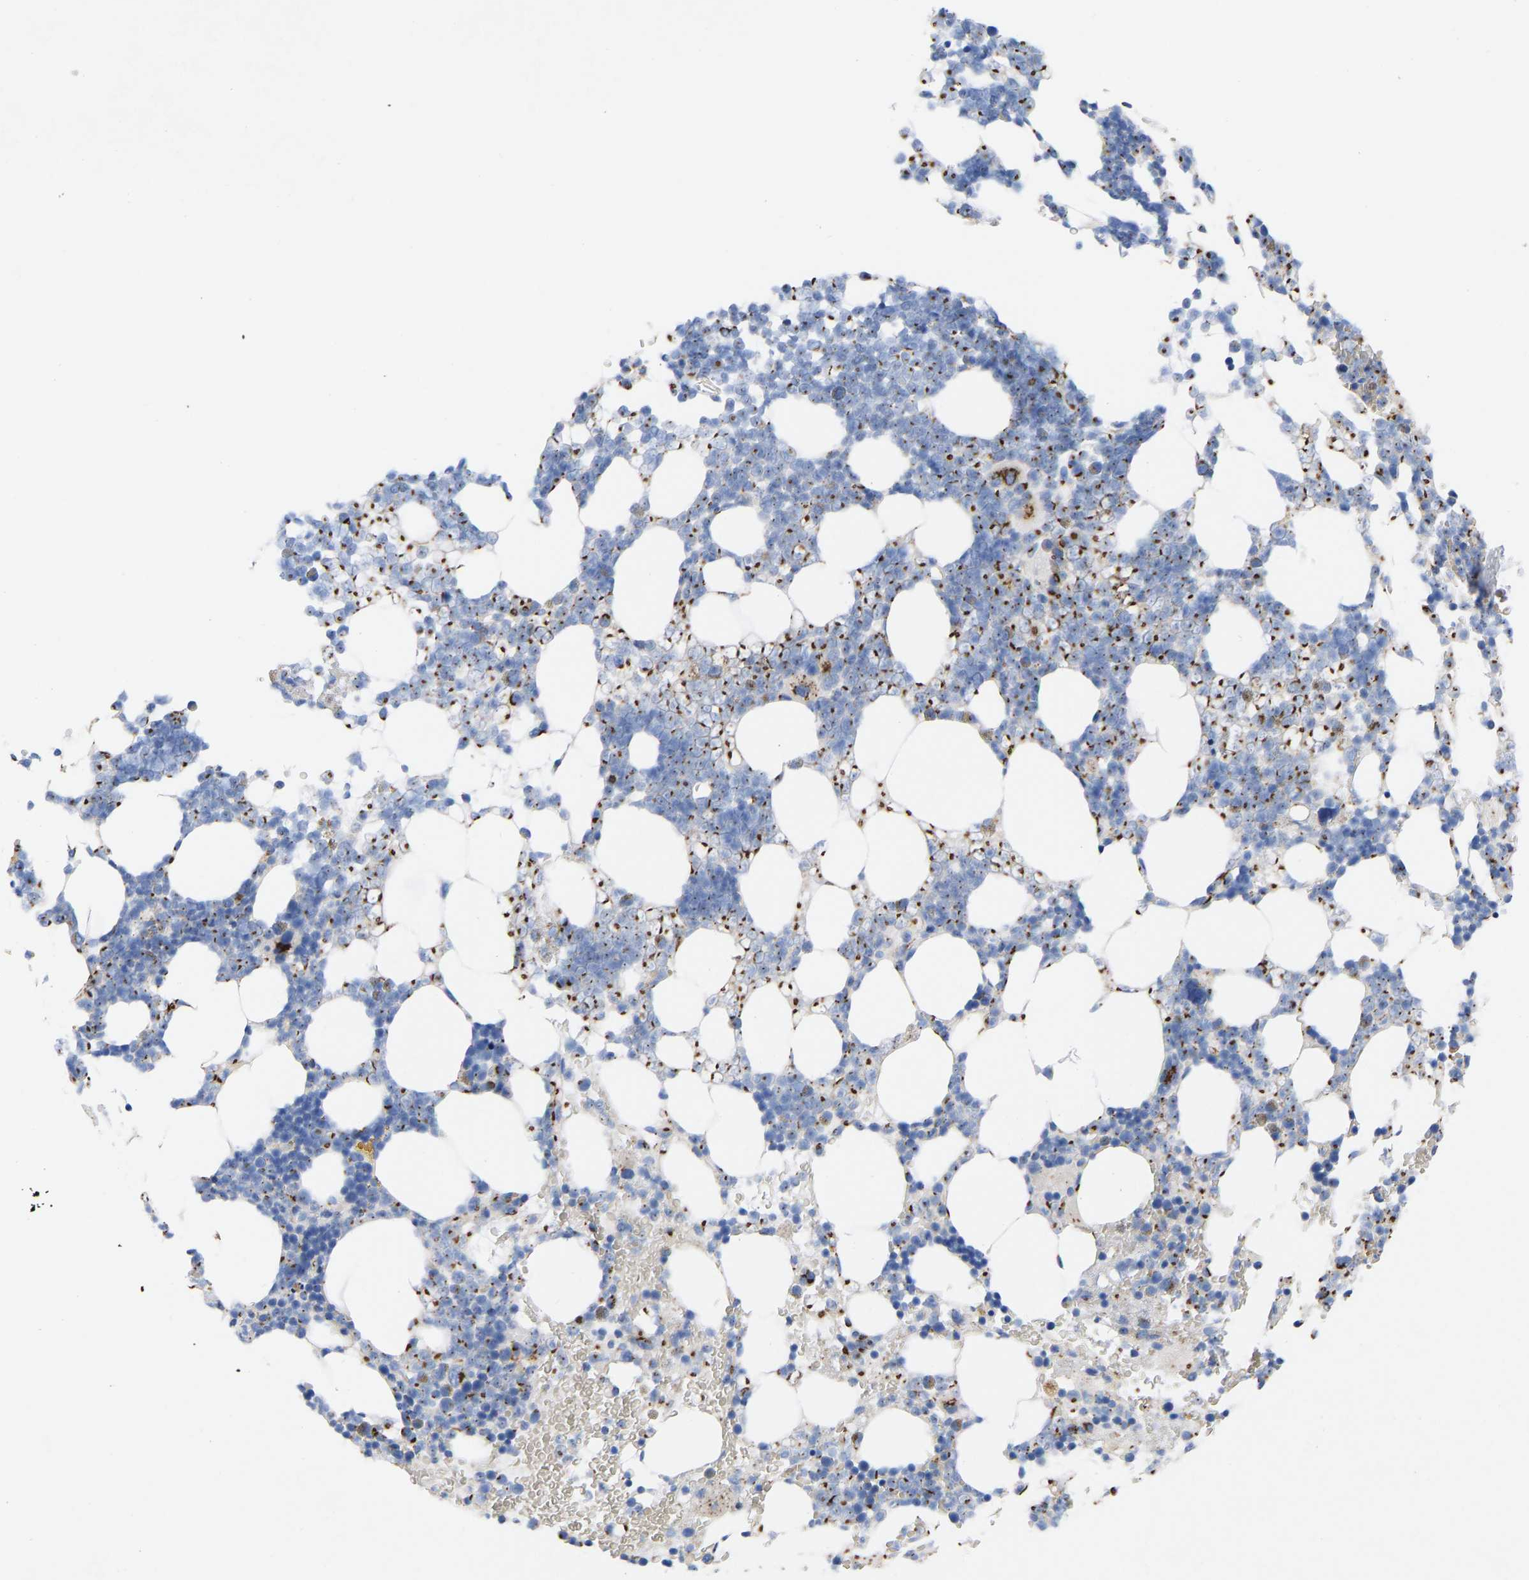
{"staining": {"intensity": "moderate", "quantity": "25%-75%", "location": "cytoplasmic/membranous"}, "tissue": "bone marrow", "cell_type": "Hematopoietic cells", "image_type": "normal", "snomed": [{"axis": "morphology", "description": "Normal tissue, NOS"}, {"axis": "morphology", "description": "Inflammation, NOS"}, {"axis": "topography", "description": "Bone marrow"}], "caption": "Immunohistochemical staining of benign bone marrow displays moderate cytoplasmic/membranous protein staining in approximately 25%-75% of hematopoietic cells.", "gene": "TMEM87A", "patient": {"sex": "female", "age": 67}}